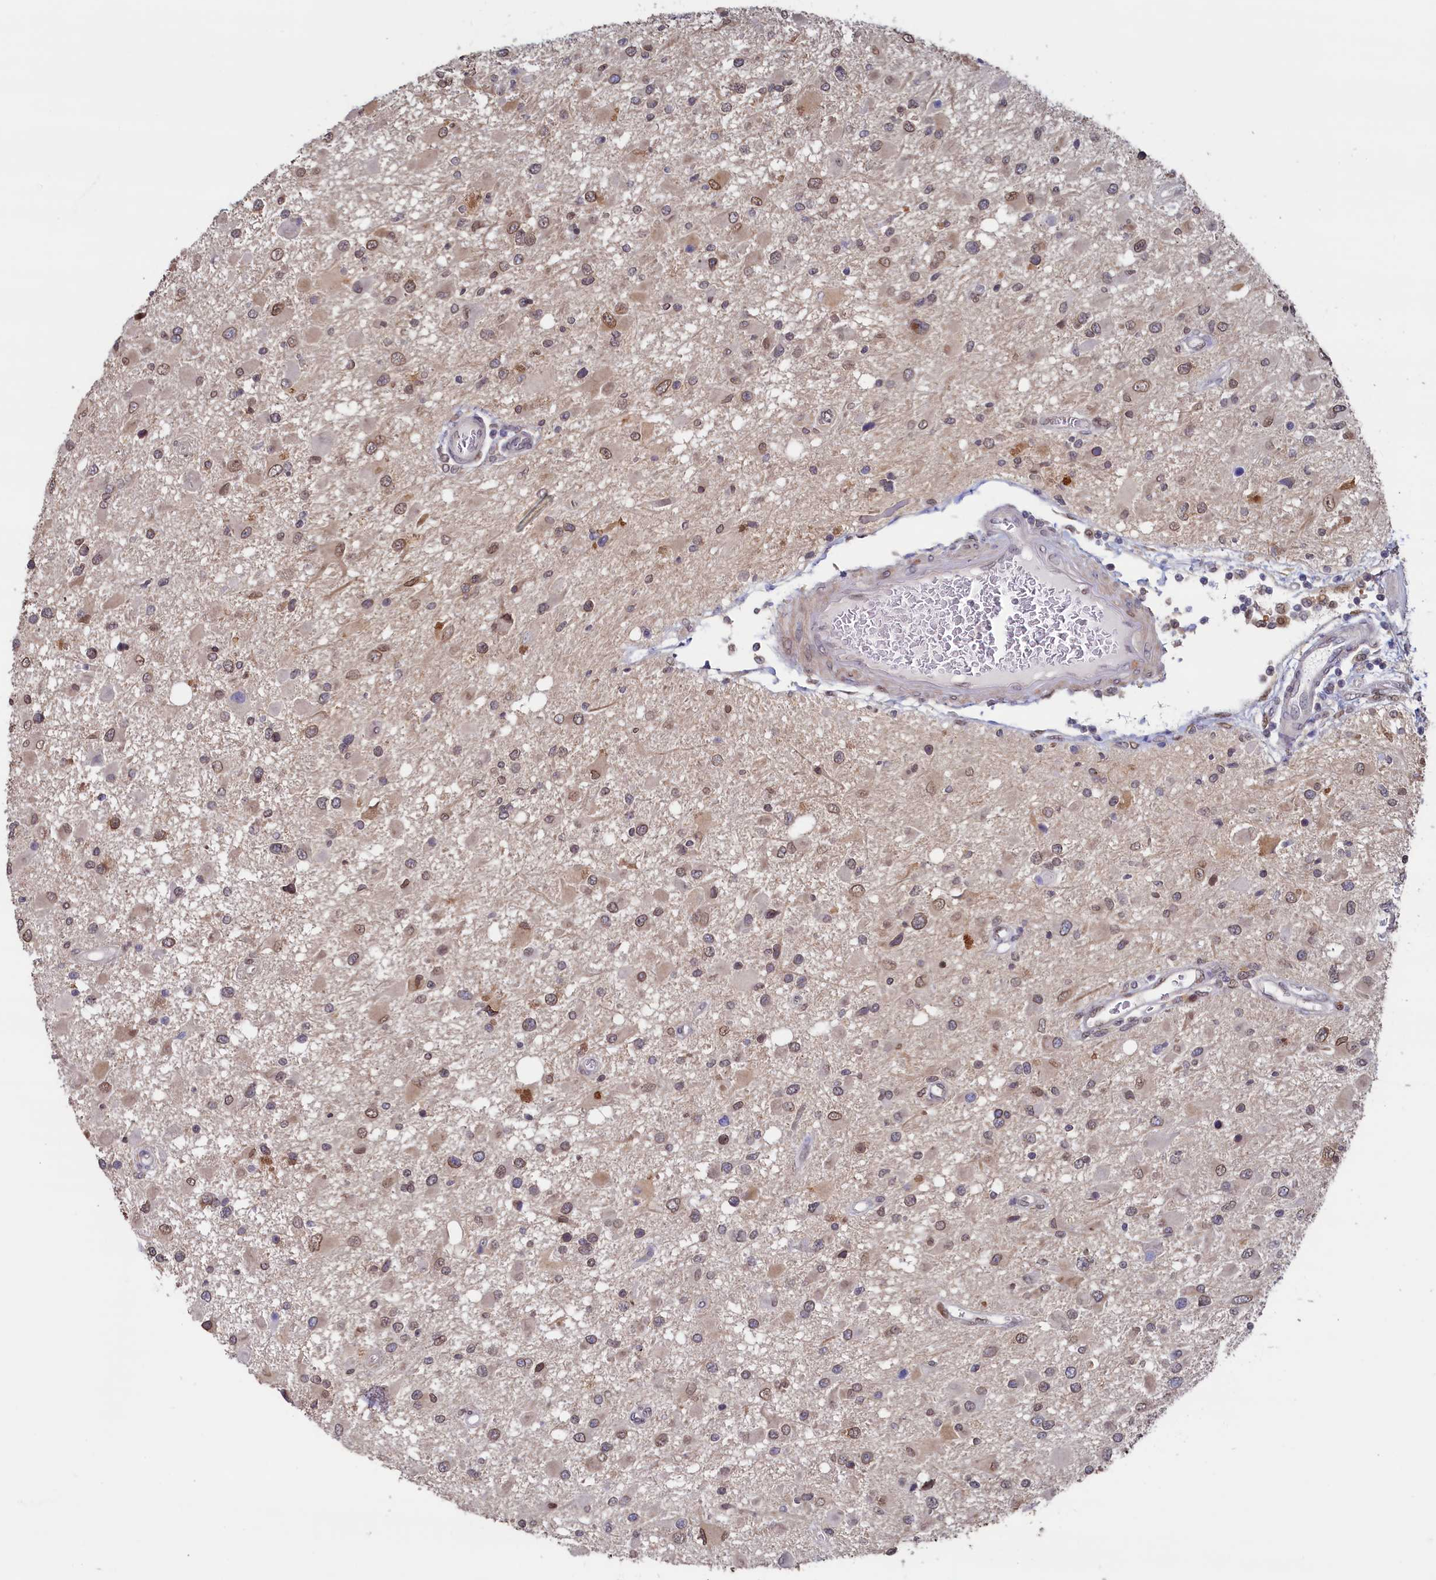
{"staining": {"intensity": "moderate", "quantity": "<25%", "location": "nuclear"}, "tissue": "glioma", "cell_type": "Tumor cells", "image_type": "cancer", "snomed": [{"axis": "morphology", "description": "Glioma, malignant, High grade"}, {"axis": "topography", "description": "Brain"}], "caption": "Moderate nuclear staining for a protein is seen in approximately <25% of tumor cells of glioma using IHC.", "gene": "AHCY", "patient": {"sex": "male", "age": 53}}